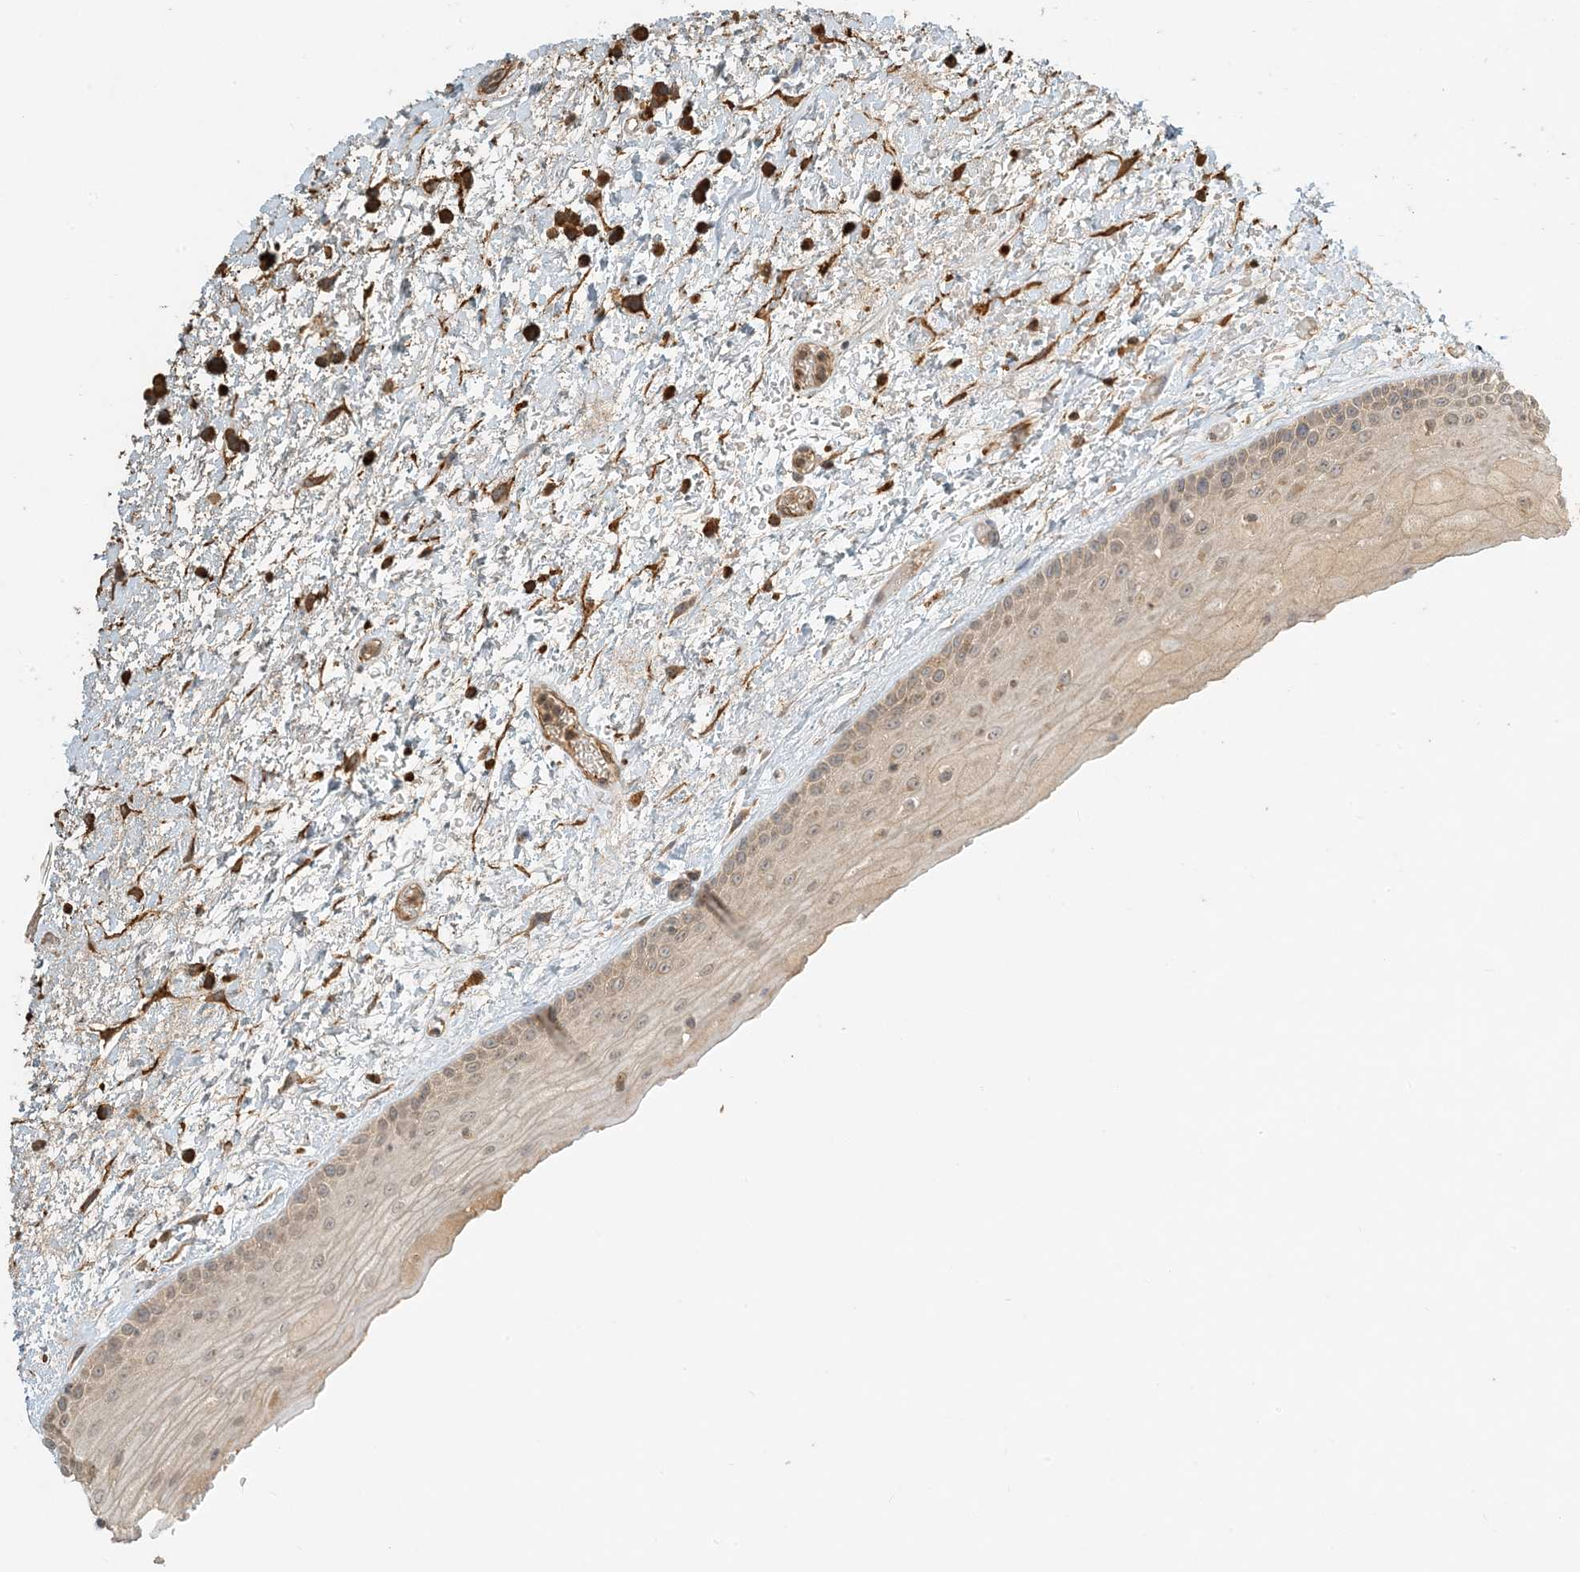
{"staining": {"intensity": "moderate", "quantity": ">75%", "location": "cytoplasmic/membranous"}, "tissue": "oral mucosa", "cell_type": "Squamous epithelial cells", "image_type": "normal", "snomed": [{"axis": "morphology", "description": "Normal tissue, NOS"}, {"axis": "topography", "description": "Oral tissue"}], "caption": "Oral mucosa stained for a protein (brown) displays moderate cytoplasmic/membranous positive expression in about >75% of squamous epithelial cells.", "gene": "MCOLN1", "patient": {"sex": "female", "age": 76}}